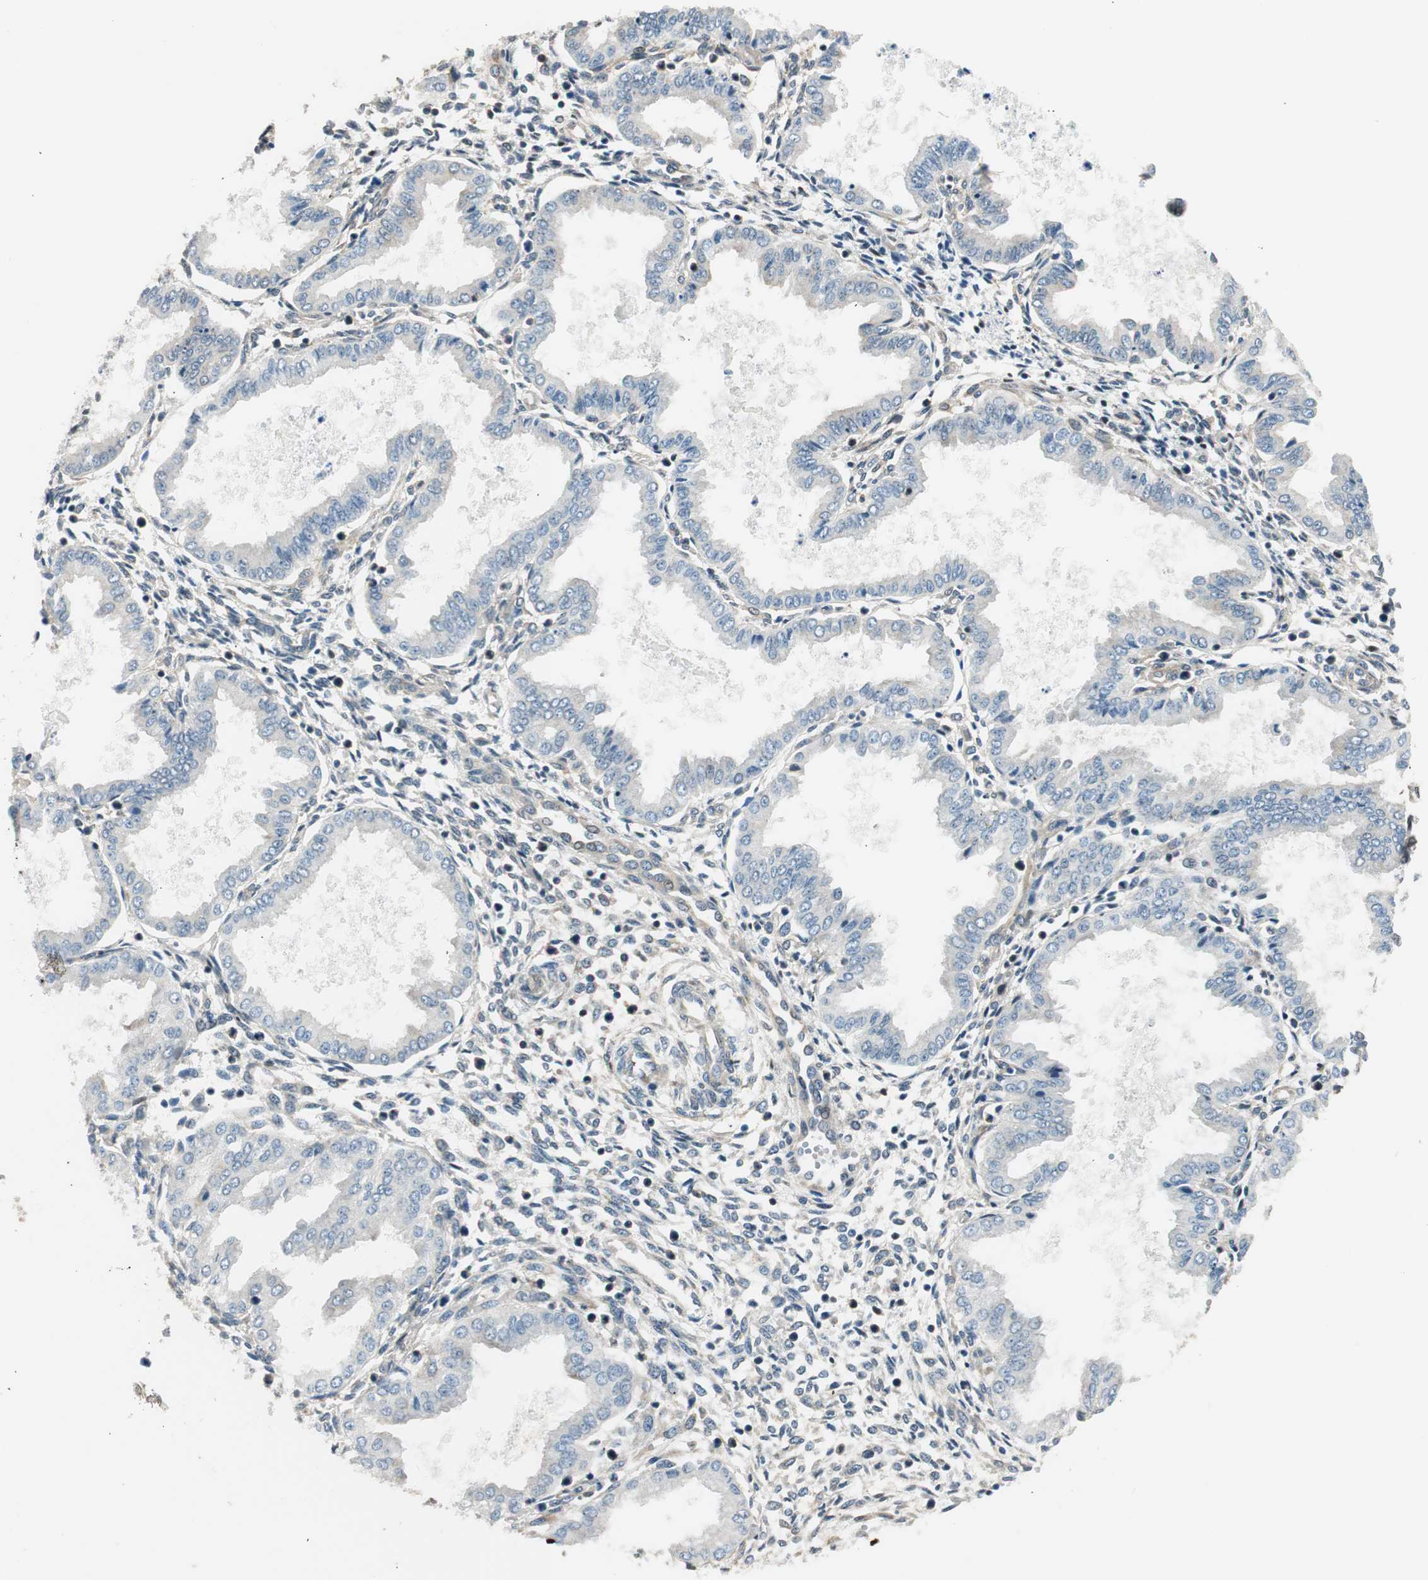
{"staining": {"intensity": "moderate", "quantity": "<25%", "location": "nuclear"}, "tissue": "endometrium", "cell_type": "Cells in endometrial stroma", "image_type": "normal", "snomed": [{"axis": "morphology", "description": "Normal tissue, NOS"}, {"axis": "topography", "description": "Endometrium"}], "caption": "High-power microscopy captured an immunohistochemistry histopathology image of normal endometrium, revealing moderate nuclear expression in about <25% of cells in endometrial stroma. (DAB IHC with brightfield microscopy, high magnification).", "gene": "RING1", "patient": {"sex": "female", "age": 33}}